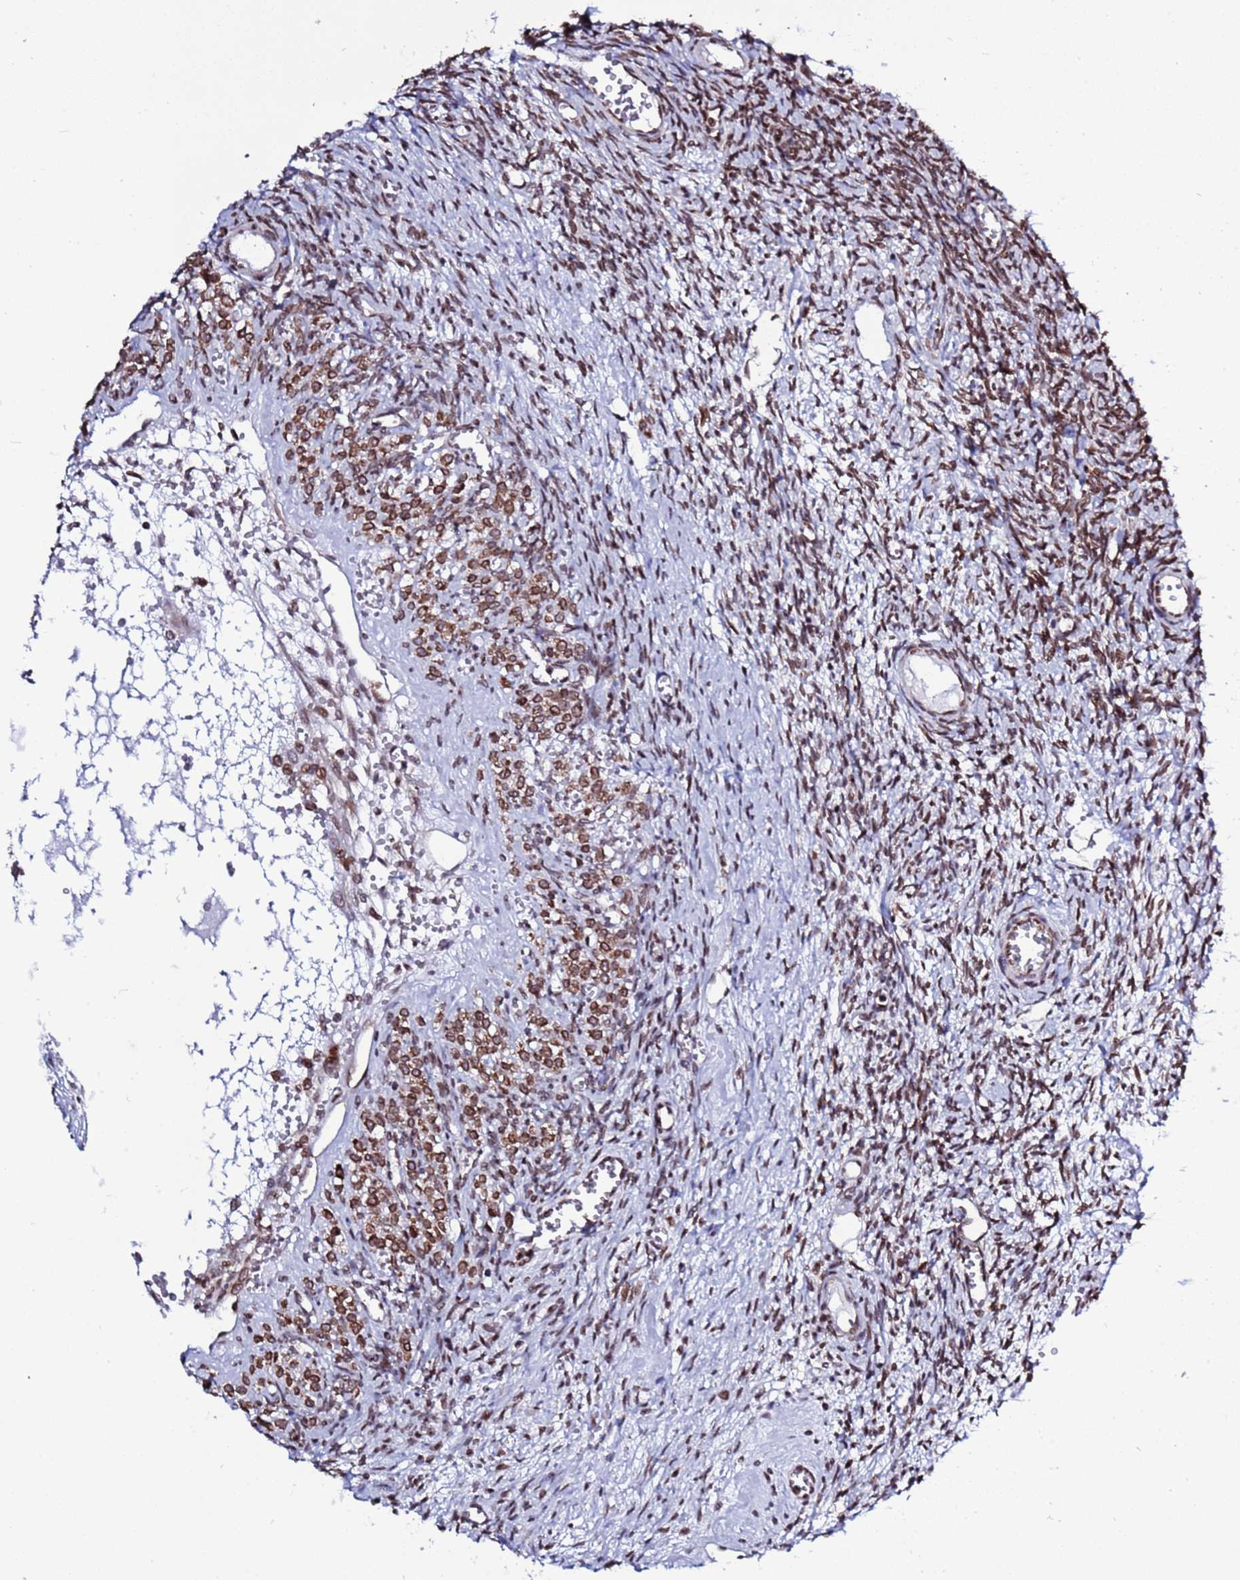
{"staining": {"intensity": "moderate", "quantity": ">75%", "location": "nuclear"}, "tissue": "ovary", "cell_type": "Ovarian stroma cells", "image_type": "normal", "snomed": [{"axis": "morphology", "description": "Normal tissue, NOS"}, {"axis": "topography", "description": "Ovary"}], "caption": "Immunohistochemical staining of normal human ovary exhibits >75% levels of moderate nuclear protein expression in approximately >75% of ovarian stroma cells. Nuclei are stained in blue.", "gene": "TOR1AIP1", "patient": {"sex": "female", "age": 39}}